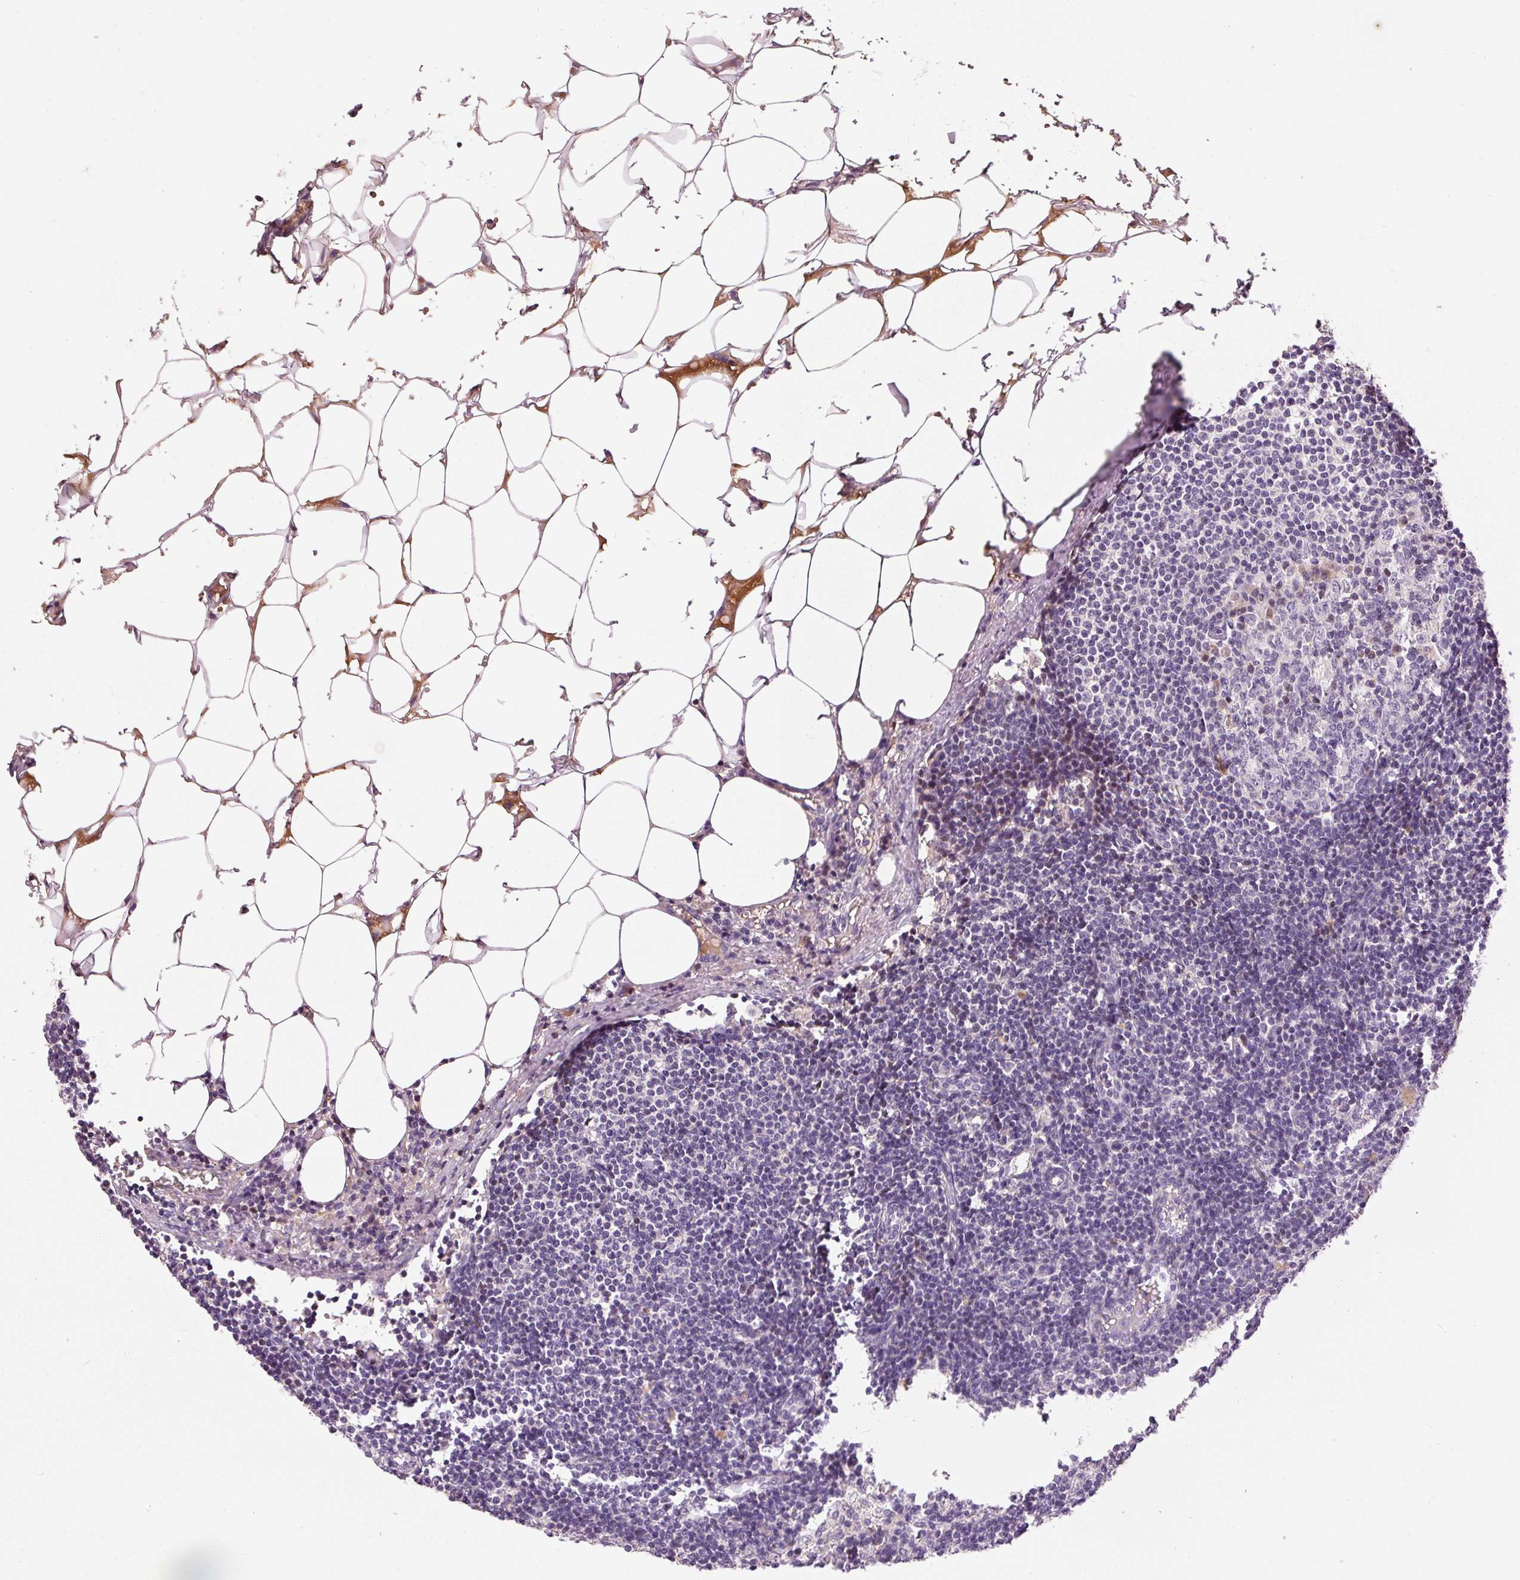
{"staining": {"intensity": "negative", "quantity": "none", "location": "none"}, "tissue": "lymph node", "cell_type": "Germinal center cells", "image_type": "normal", "snomed": [{"axis": "morphology", "description": "Normal tissue, NOS"}, {"axis": "topography", "description": "Lymph node"}], "caption": "Normal lymph node was stained to show a protein in brown. There is no significant expression in germinal center cells. The staining is performed using DAB (3,3'-diaminobenzidine) brown chromogen with nuclei counter-stained in using hematoxylin.", "gene": "CMTM8", "patient": {"sex": "male", "age": 49}}